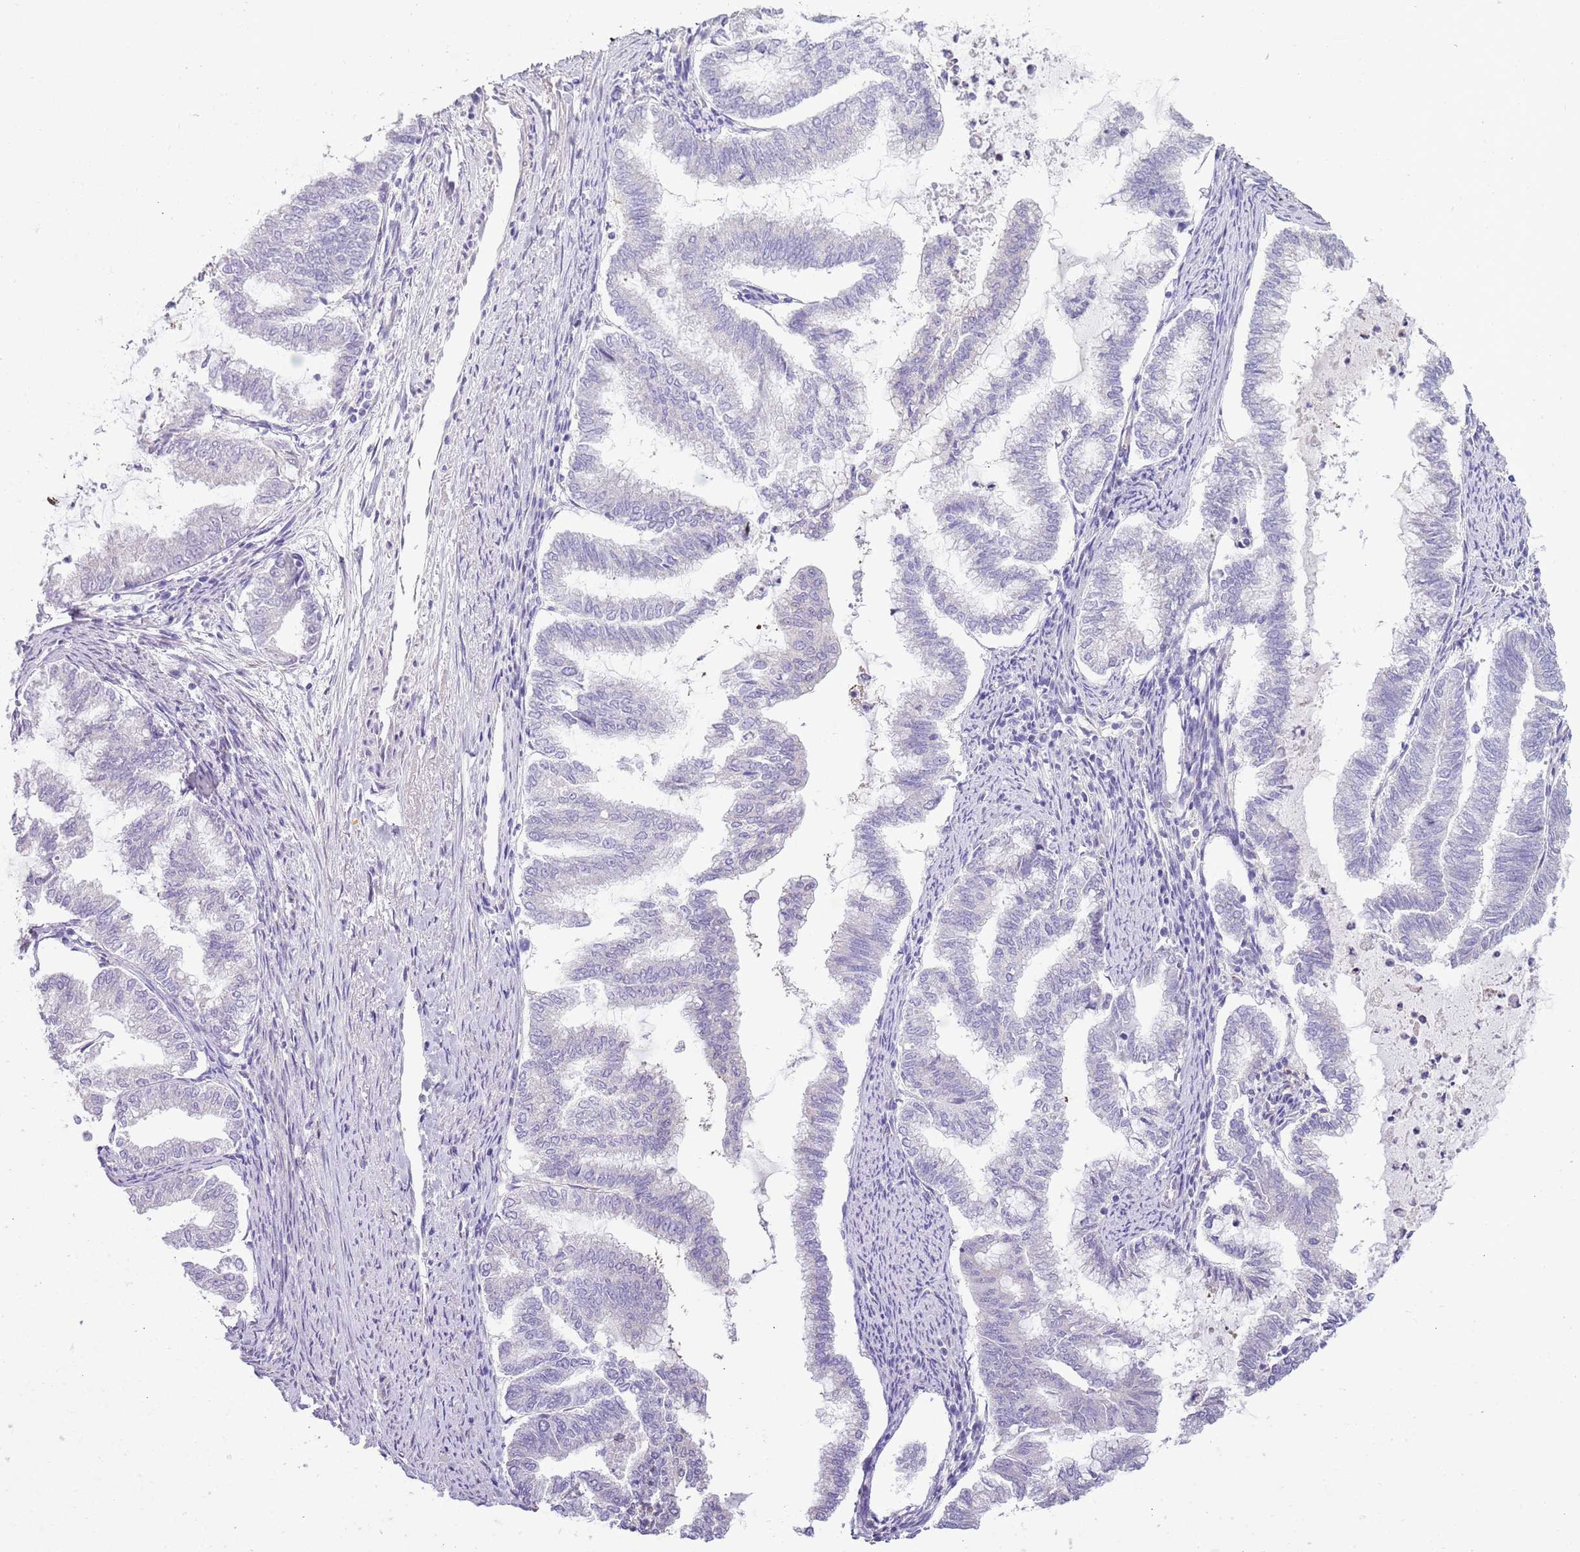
{"staining": {"intensity": "negative", "quantity": "none", "location": "none"}, "tissue": "endometrial cancer", "cell_type": "Tumor cells", "image_type": "cancer", "snomed": [{"axis": "morphology", "description": "Adenocarcinoma, NOS"}, {"axis": "topography", "description": "Endometrium"}], "caption": "Immunohistochemical staining of adenocarcinoma (endometrial) shows no significant expression in tumor cells.", "gene": "RNF222", "patient": {"sex": "female", "age": 79}}